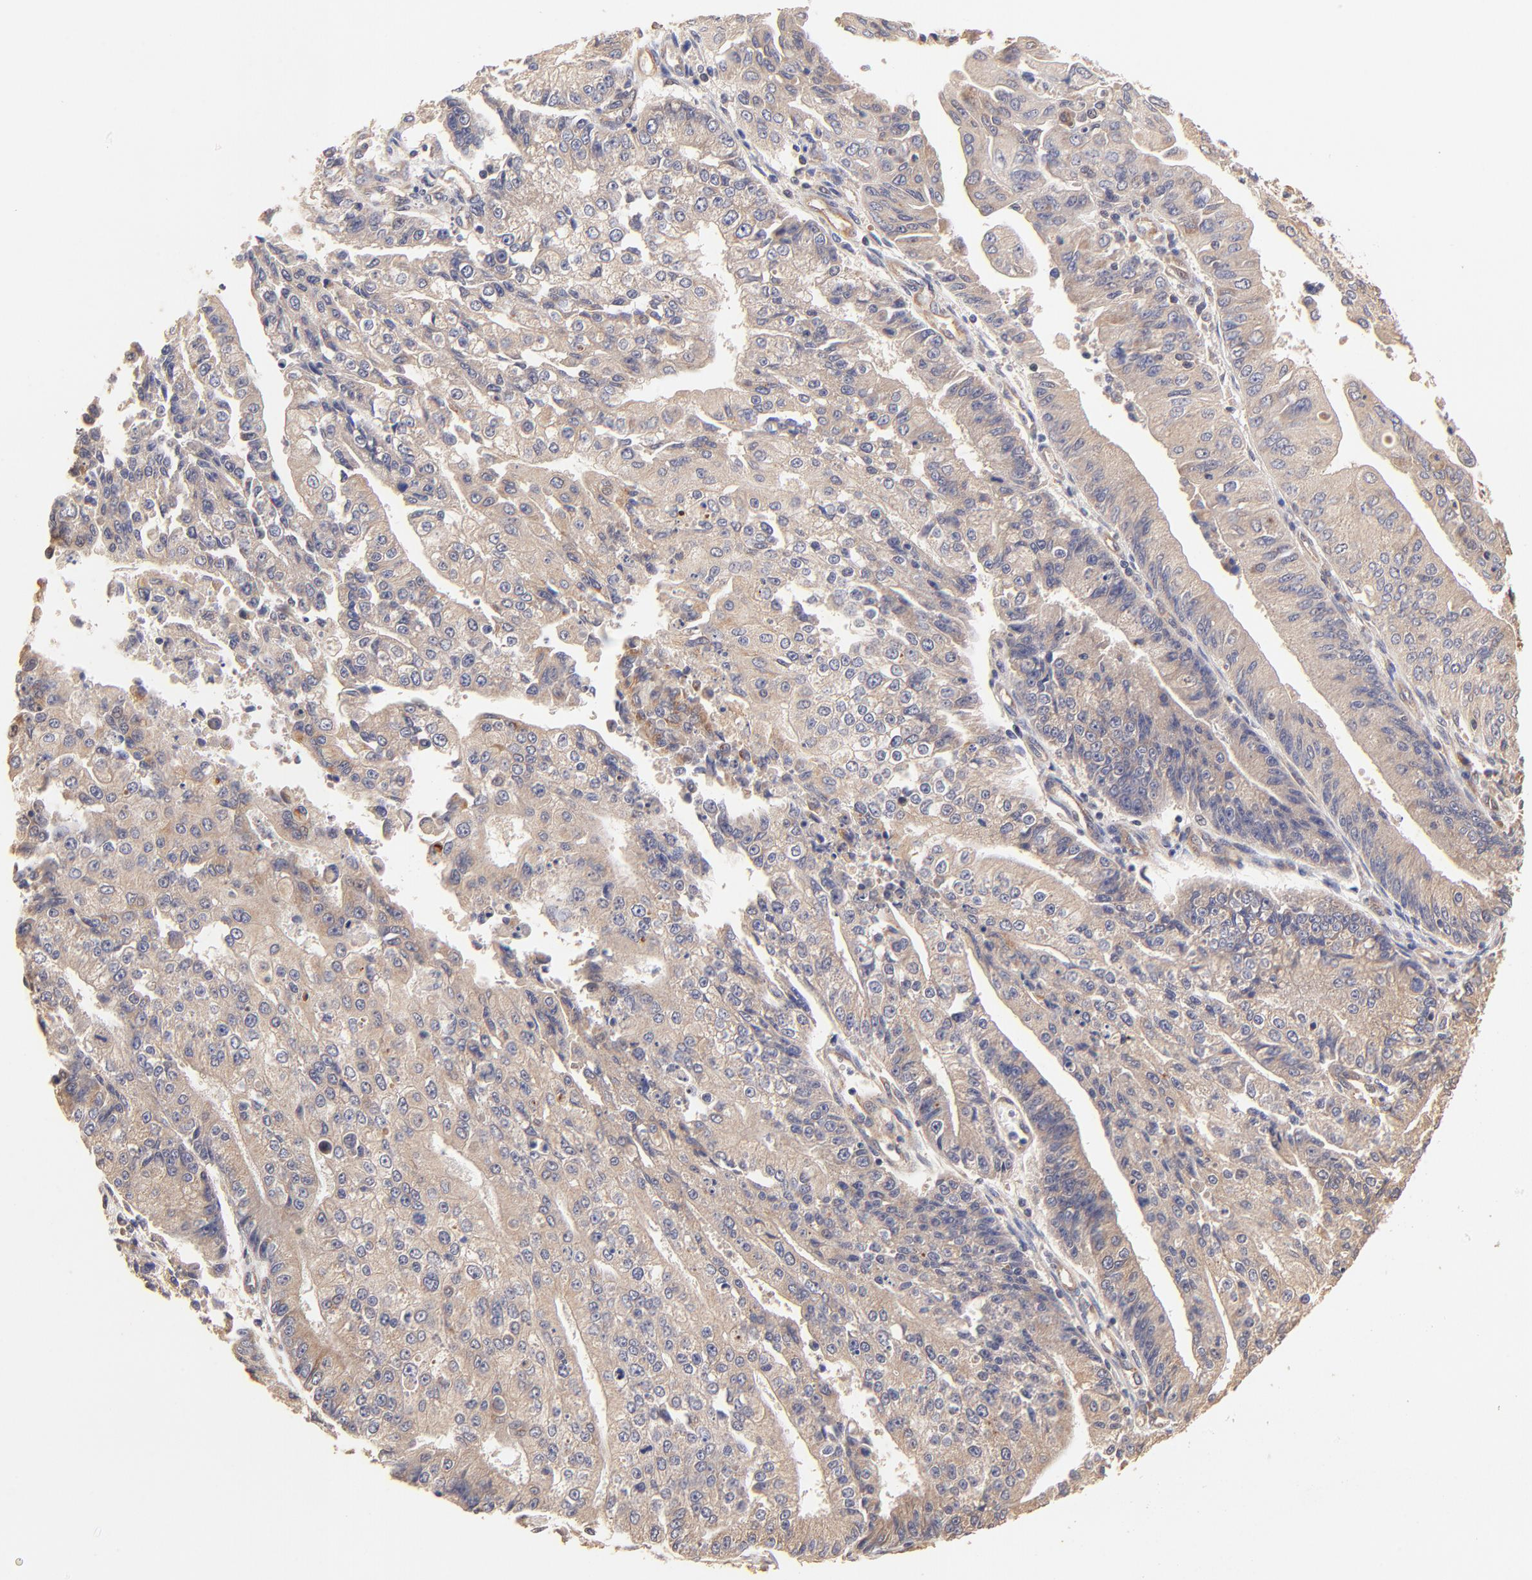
{"staining": {"intensity": "weak", "quantity": ">75%", "location": "cytoplasmic/membranous"}, "tissue": "endometrial cancer", "cell_type": "Tumor cells", "image_type": "cancer", "snomed": [{"axis": "morphology", "description": "Adenocarcinoma, NOS"}, {"axis": "topography", "description": "Endometrium"}], "caption": "Tumor cells display low levels of weak cytoplasmic/membranous staining in approximately >75% of cells in human endometrial cancer.", "gene": "TNFAIP3", "patient": {"sex": "female", "age": 75}}